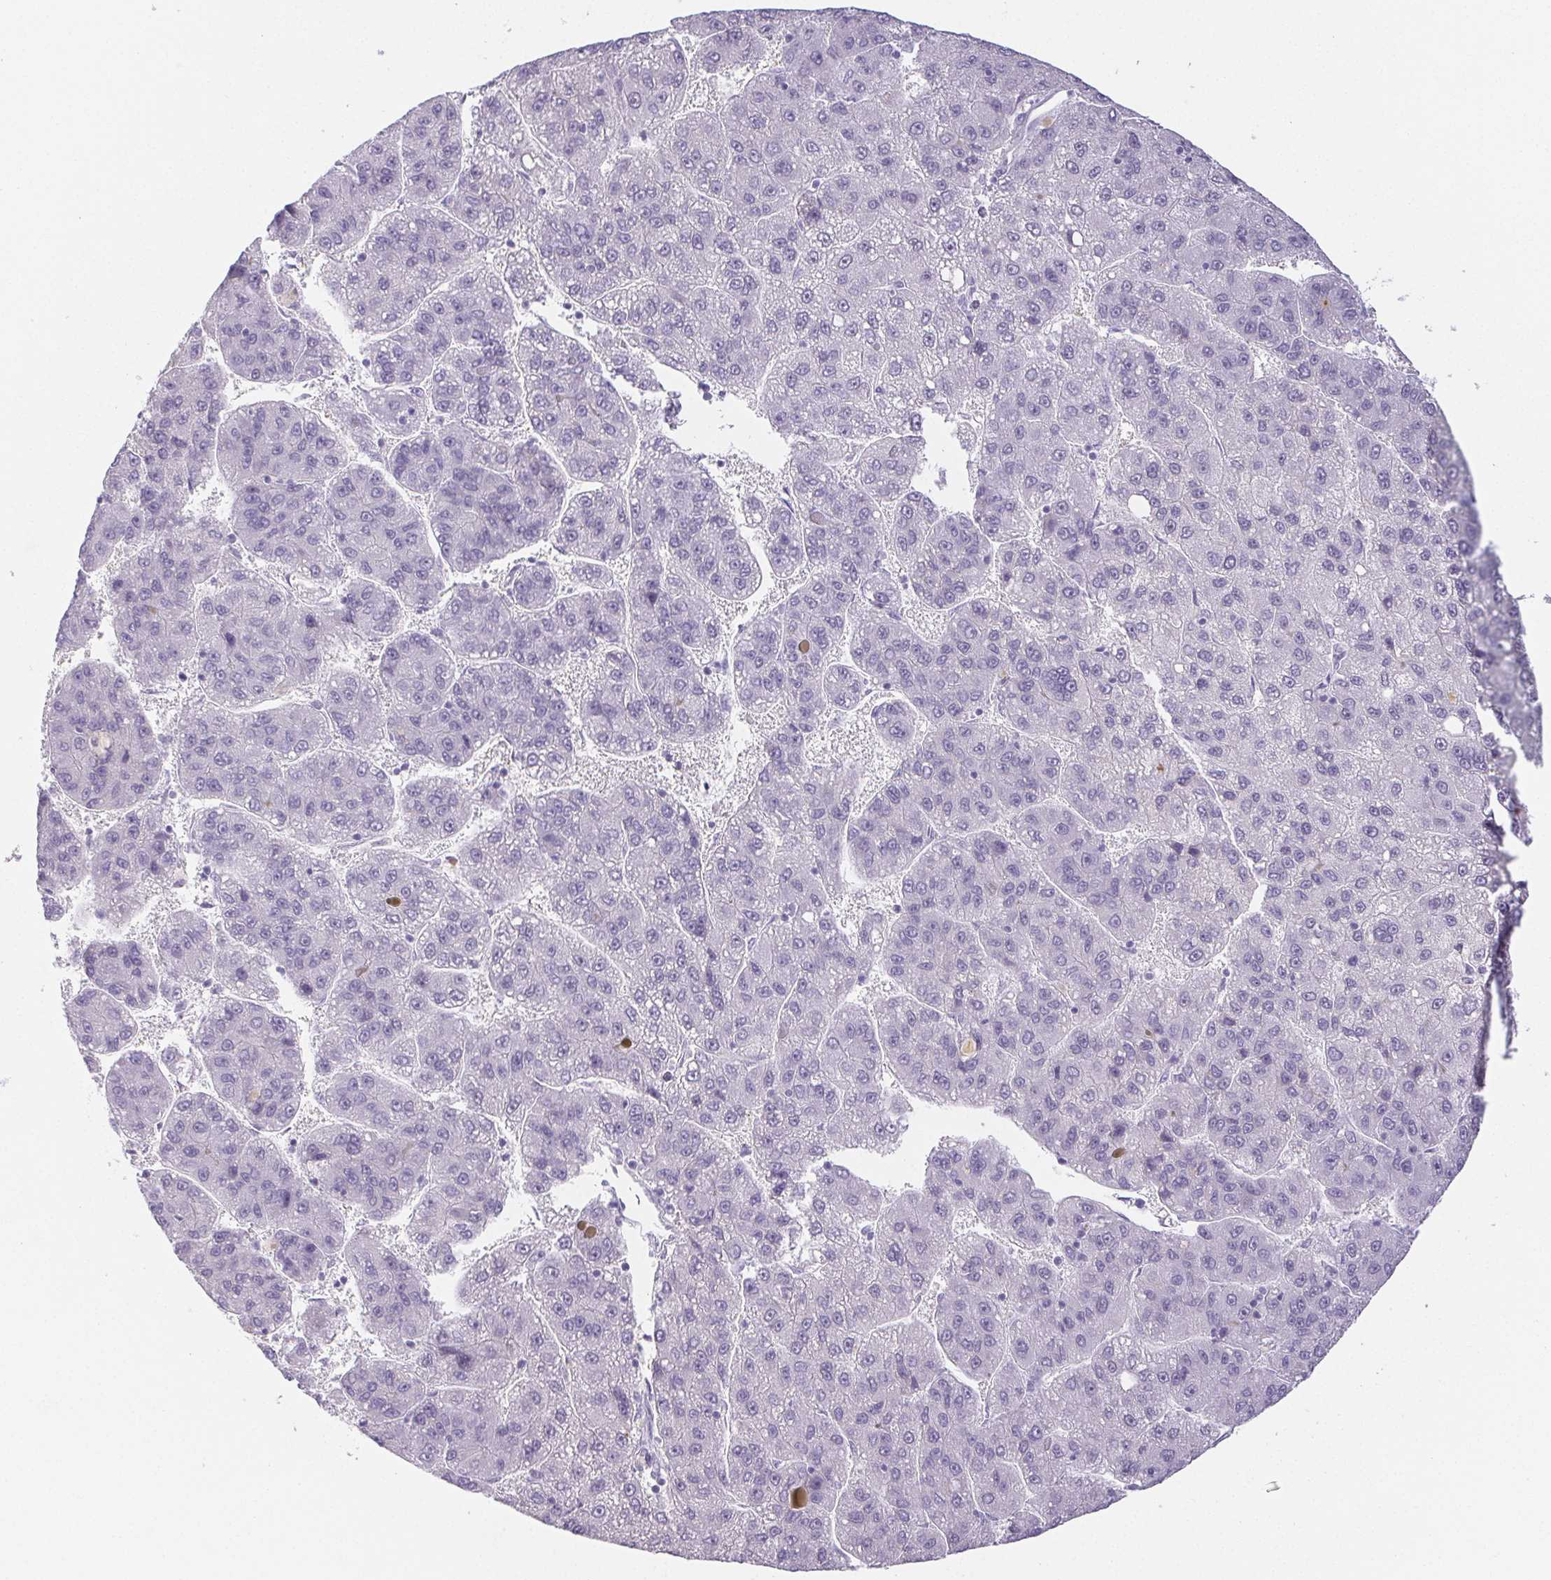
{"staining": {"intensity": "negative", "quantity": "none", "location": "none"}, "tissue": "liver cancer", "cell_type": "Tumor cells", "image_type": "cancer", "snomed": [{"axis": "morphology", "description": "Carcinoma, Hepatocellular, NOS"}, {"axis": "topography", "description": "Liver"}], "caption": "Immunohistochemical staining of human hepatocellular carcinoma (liver) shows no significant positivity in tumor cells.", "gene": "ST8SIA3", "patient": {"sex": "female", "age": 82}}